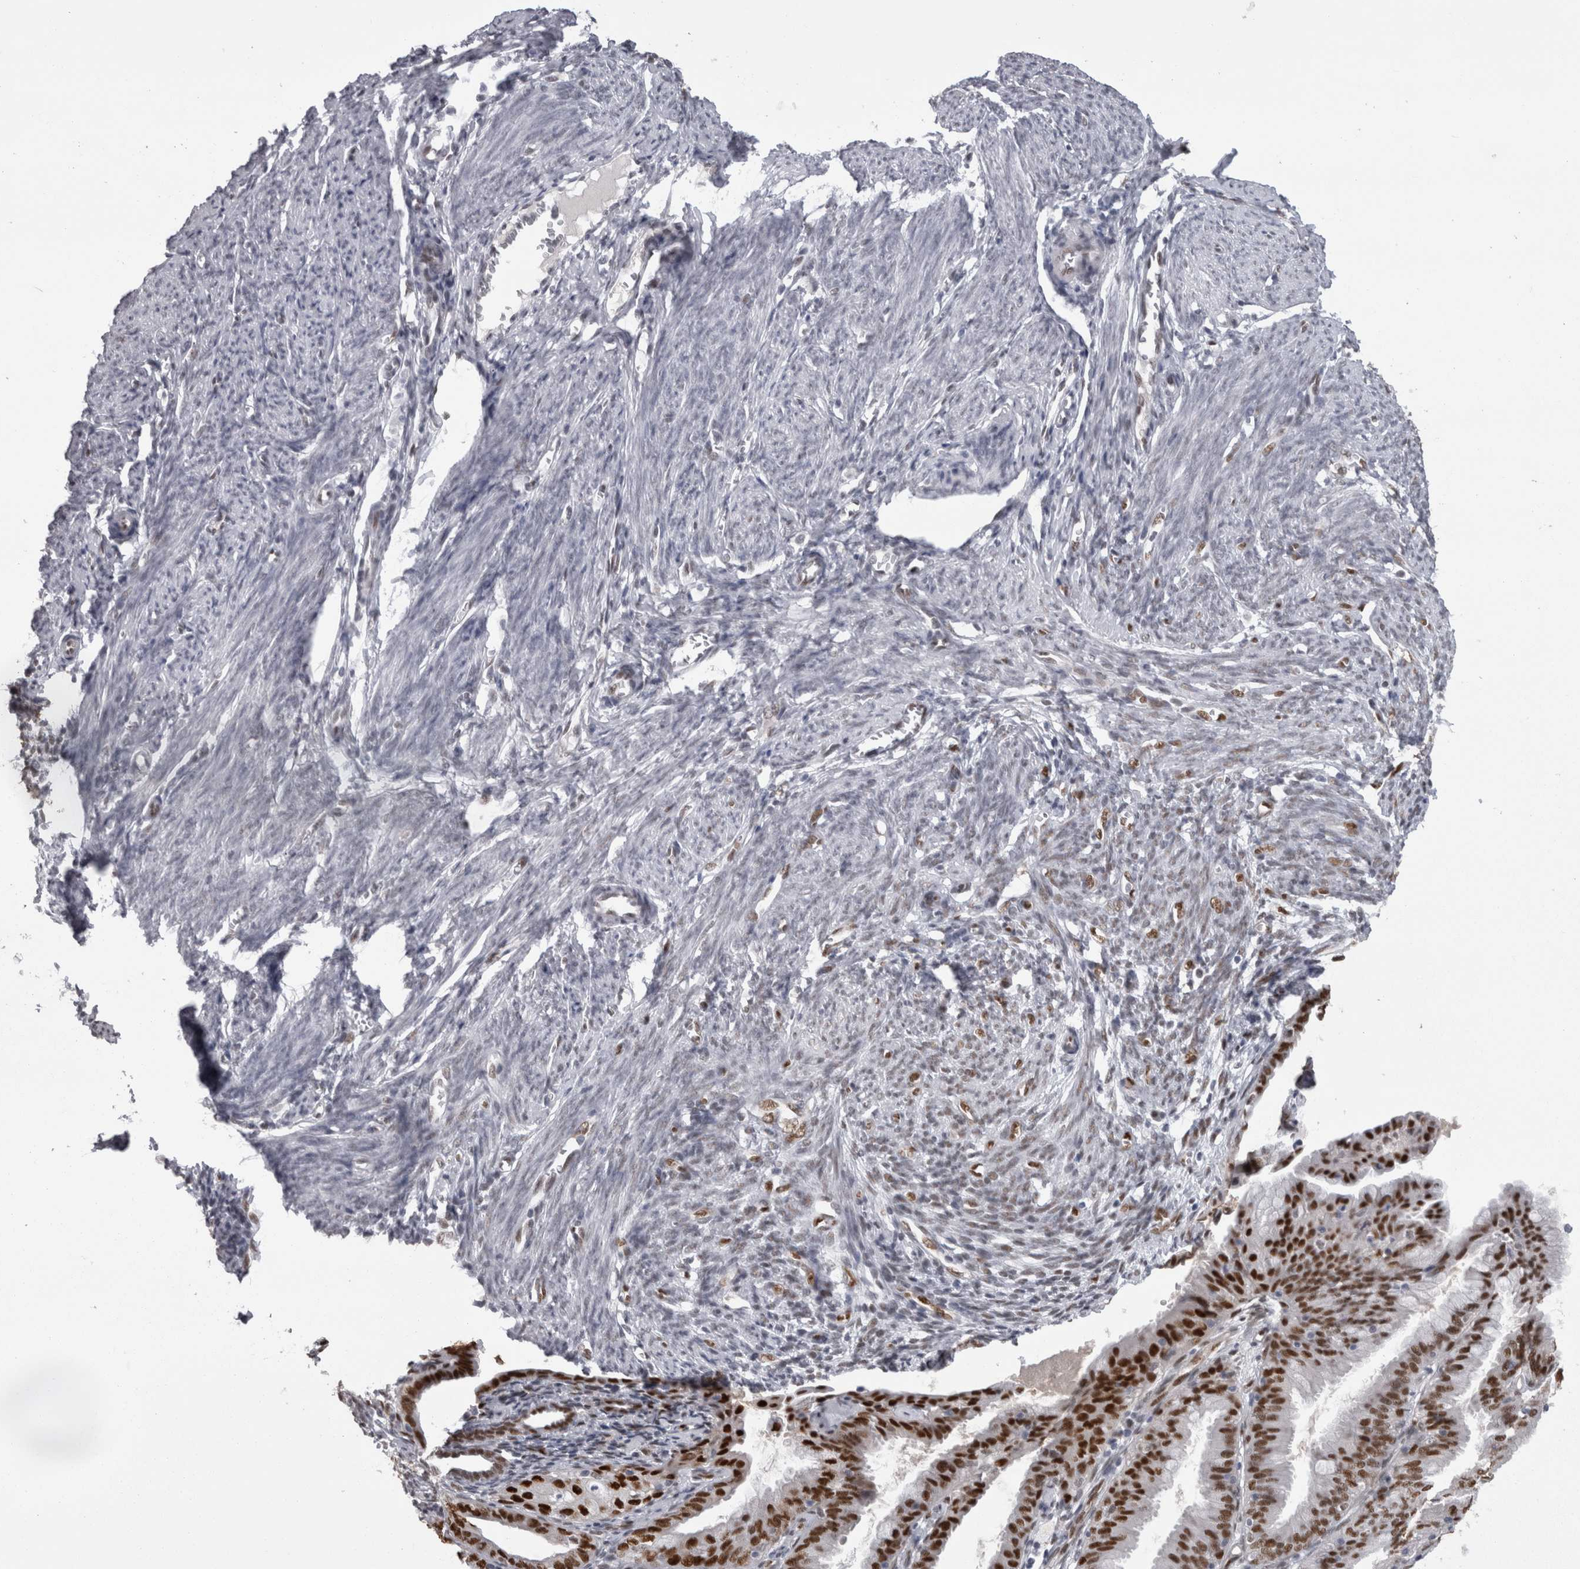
{"staining": {"intensity": "moderate", "quantity": "25%-75%", "location": "nuclear"}, "tissue": "endometrium", "cell_type": "Cells in endometrial stroma", "image_type": "normal", "snomed": [{"axis": "morphology", "description": "Normal tissue, NOS"}, {"axis": "morphology", "description": "Adenocarcinoma, NOS"}, {"axis": "topography", "description": "Endometrium"}], "caption": "The photomicrograph shows staining of normal endometrium, revealing moderate nuclear protein staining (brown color) within cells in endometrial stroma.", "gene": "C1orf54", "patient": {"sex": "female", "age": 57}}